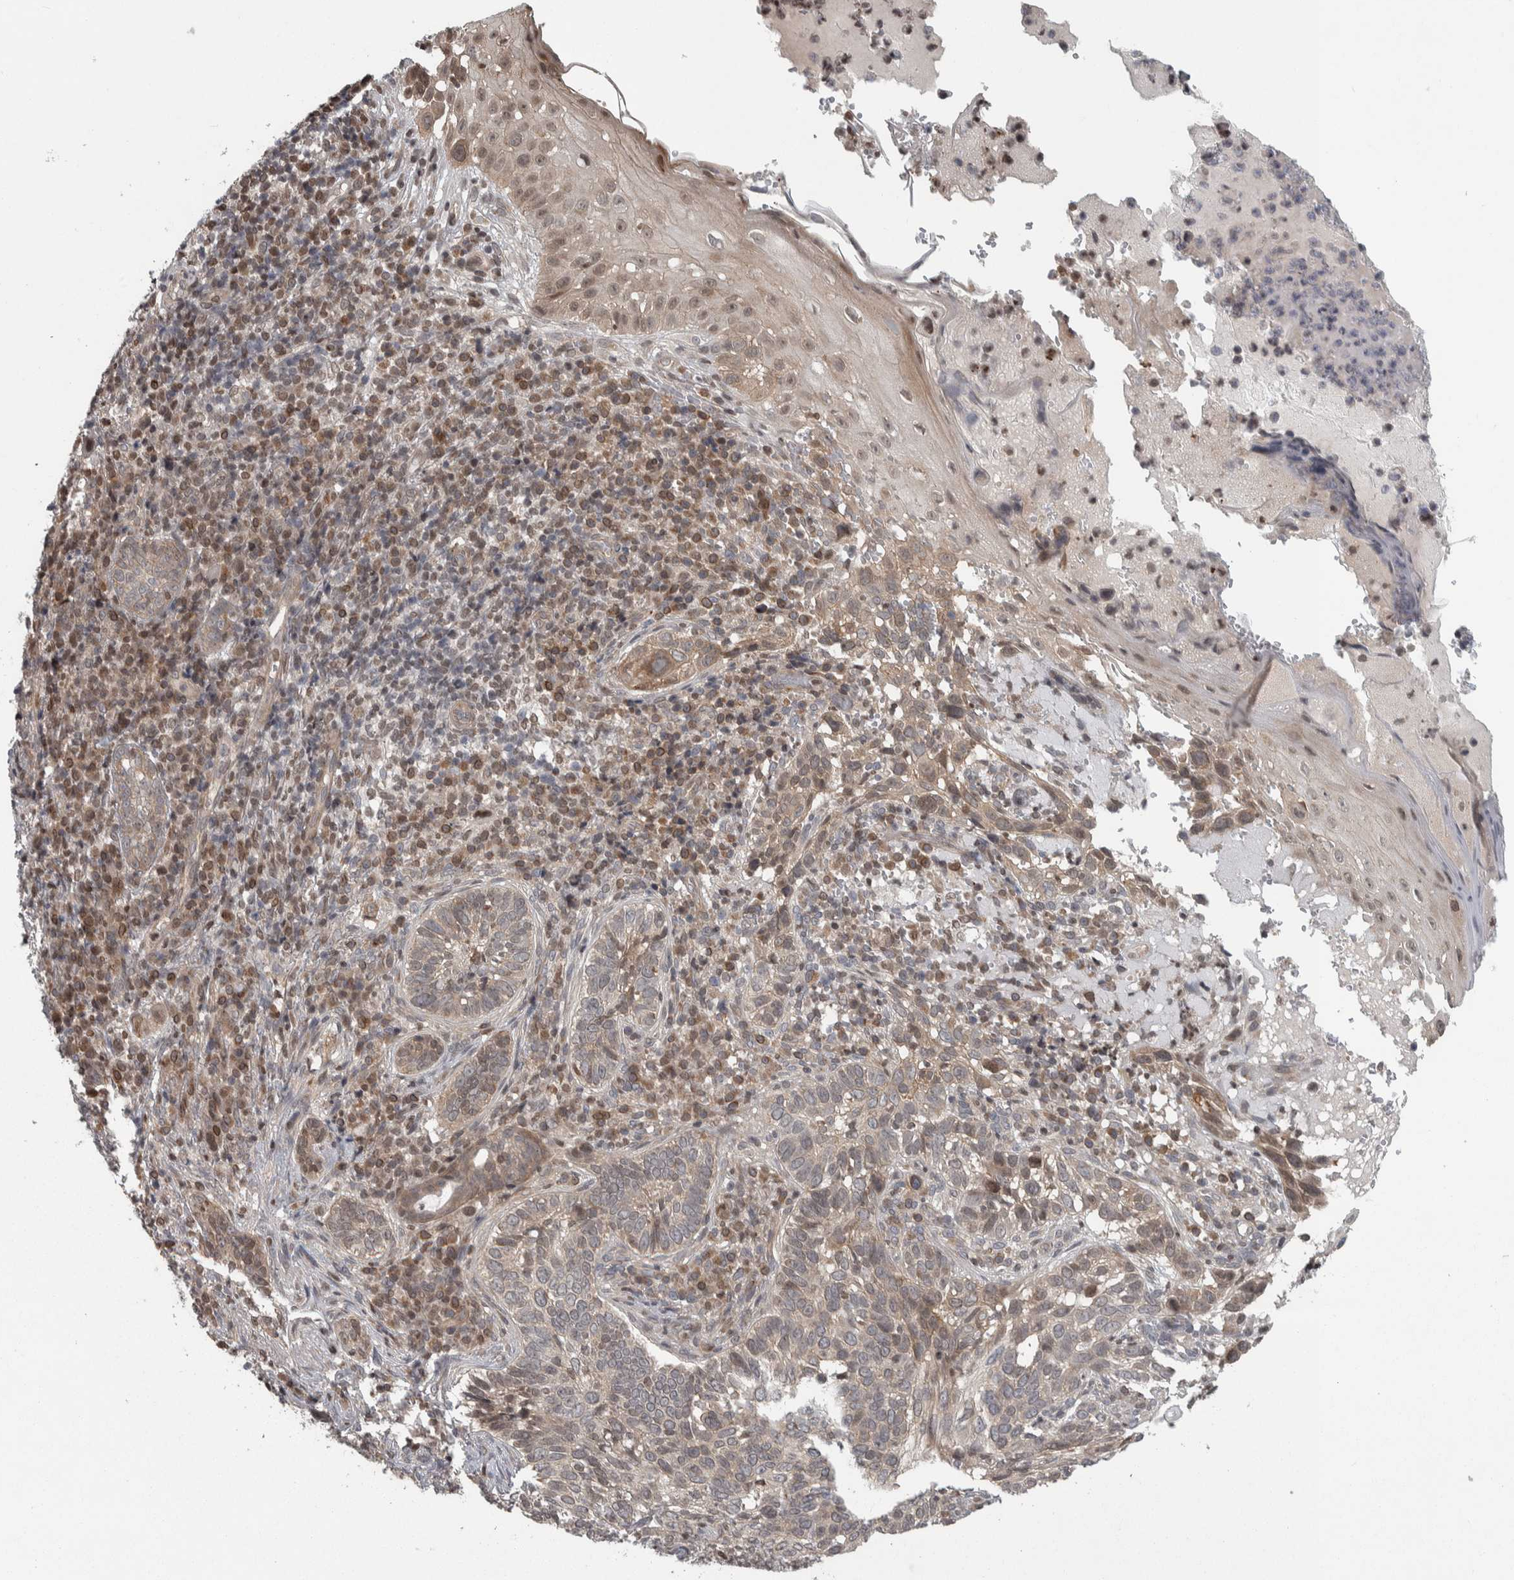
{"staining": {"intensity": "weak", "quantity": ">75%", "location": "cytoplasmic/membranous"}, "tissue": "skin cancer", "cell_type": "Tumor cells", "image_type": "cancer", "snomed": [{"axis": "morphology", "description": "Basal cell carcinoma"}, {"axis": "topography", "description": "Skin"}], "caption": "A low amount of weak cytoplasmic/membranous staining is seen in about >75% of tumor cells in skin basal cell carcinoma tissue.", "gene": "CWC27", "patient": {"sex": "female", "age": 89}}